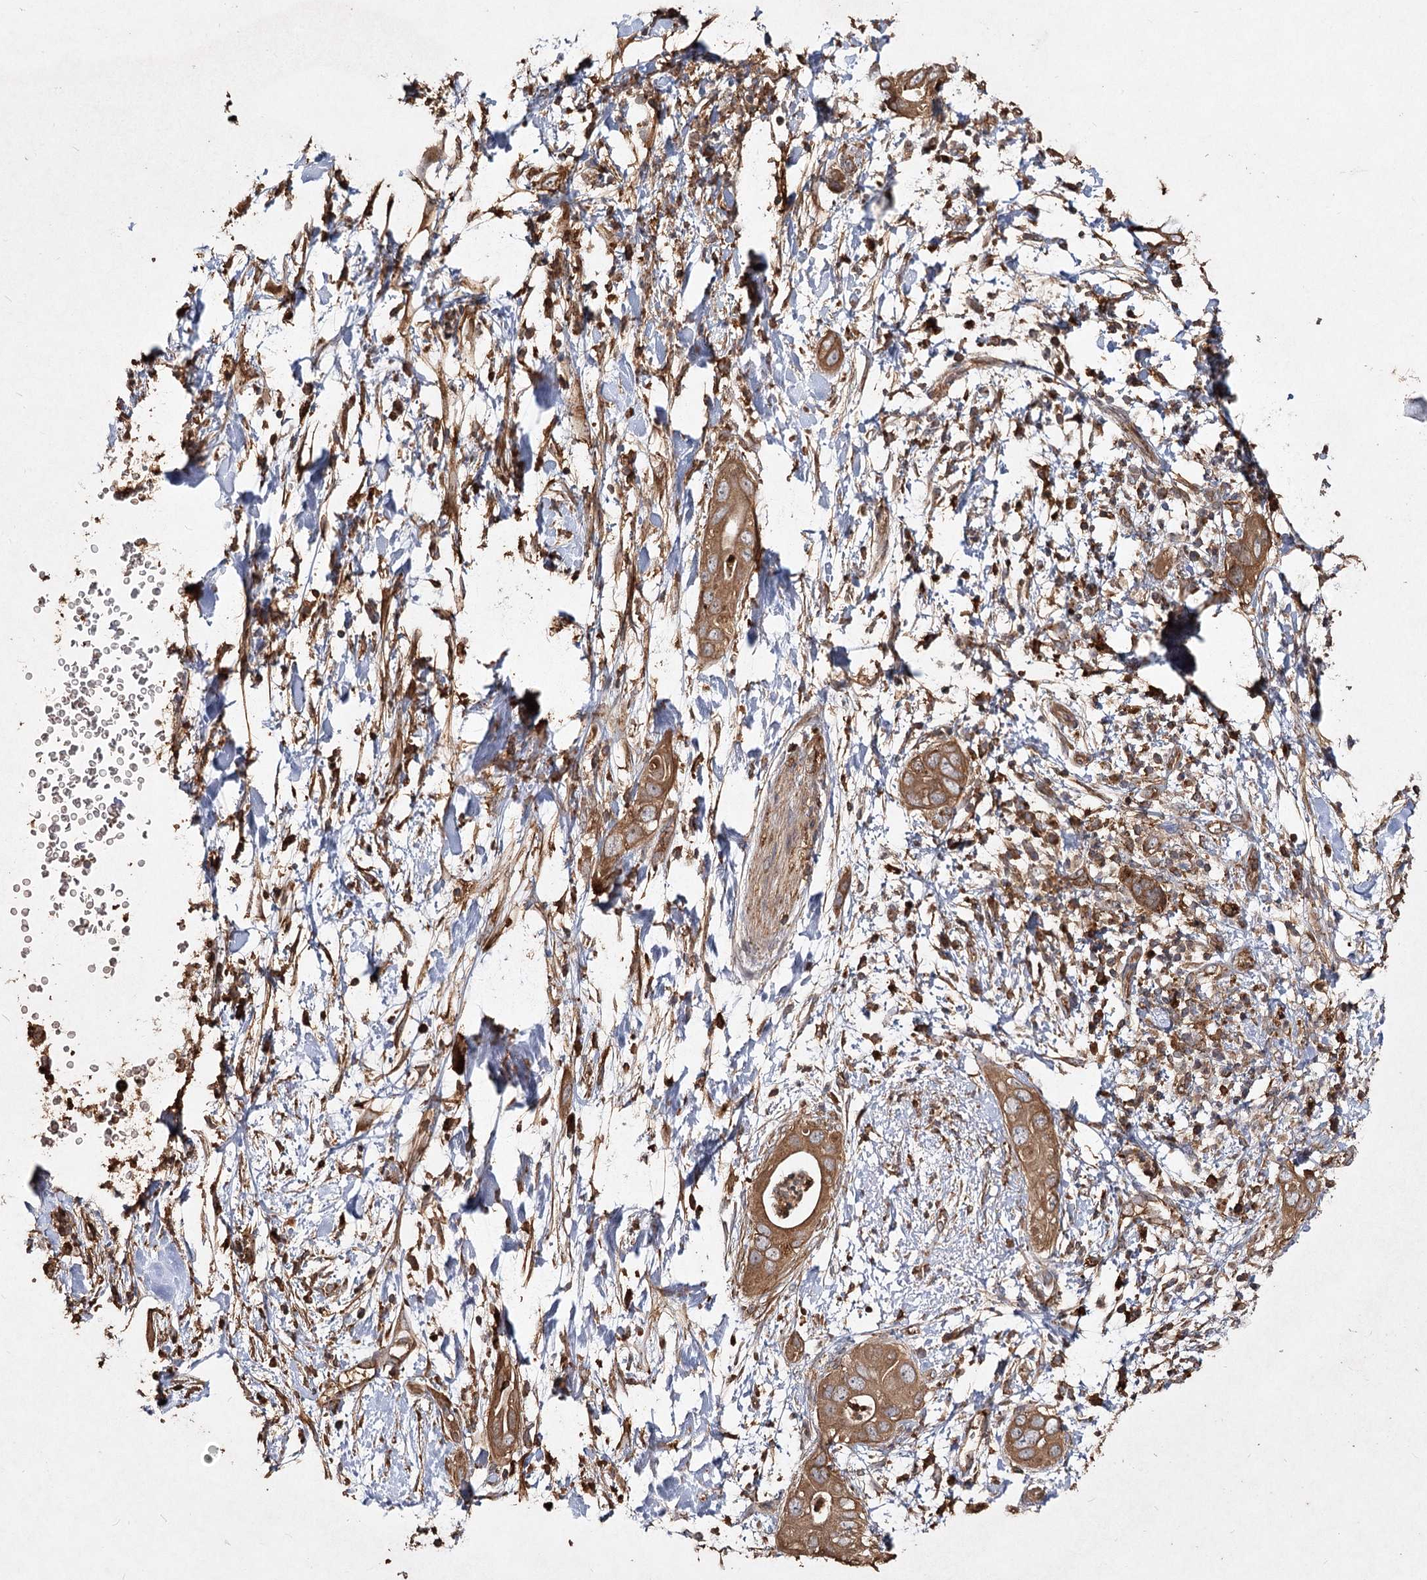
{"staining": {"intensity": "moderate", "quantity": ">75%", "location": "cytoplasmic/membranous"}, "tissue": "pancreatic cancer", "cell_type": "Tumor cells", "image_type": "cancer", "snomed": [{"axis": "morphology", "description": "Adenocarcinoma, NOS"}, {"axis": "topography", "description": "Pancreas"}], "caption": "The photomicrograph displays staining of adenocarcinoma (pancreatic), revealing moderate cytoplasmic/membranous protein expression (brown color) within tumor cells. Nuclei are stained in blue.", "gene": "PIK3C2A", "patient": {"sex": "female", "age": 78}}